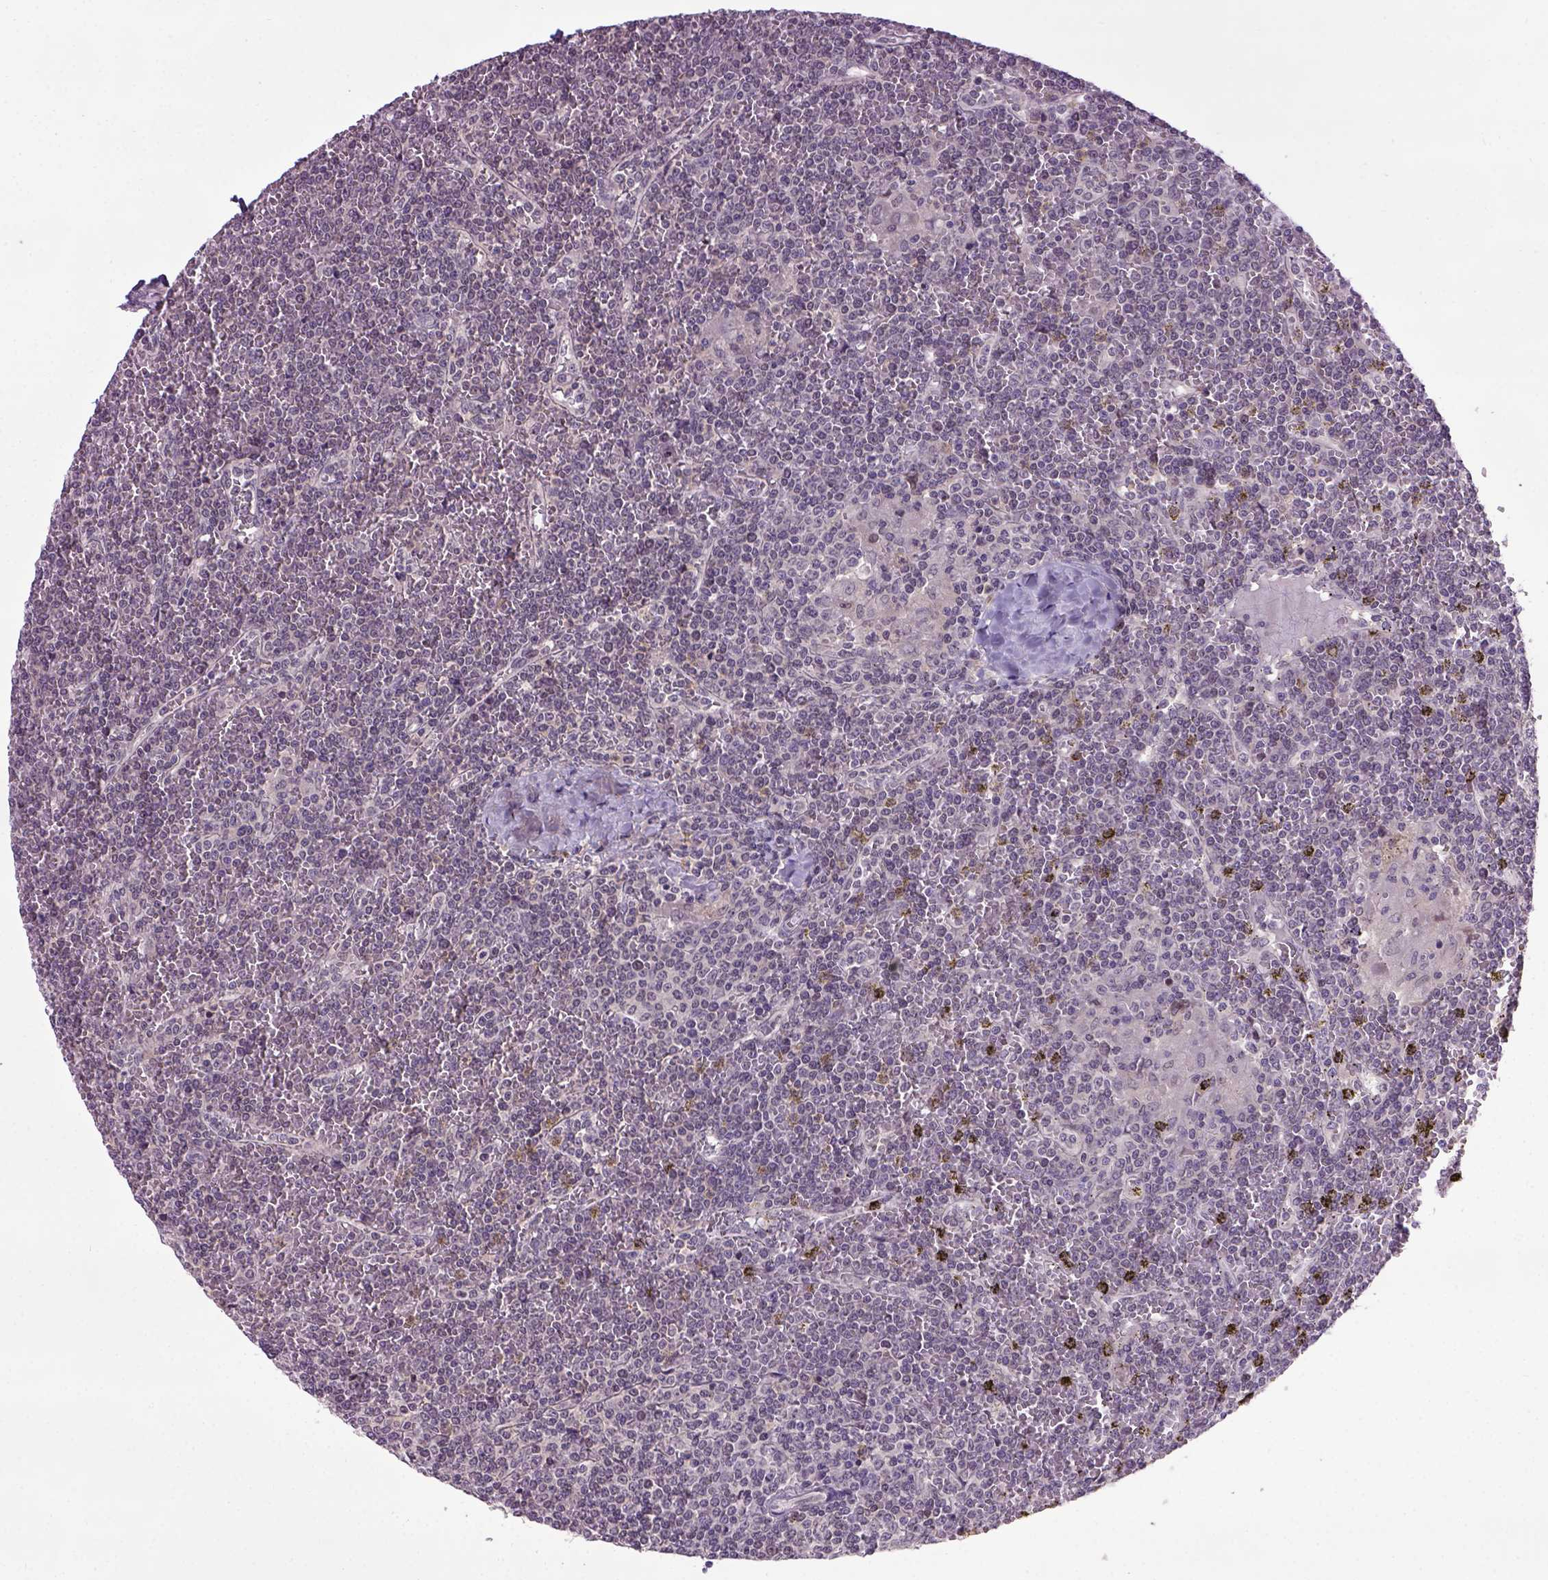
{"staining": {"intensity": "negative", "quantity": "none", "location": "none"}, "tissue": "lymphoma", "cell_type": "Tumor cells", "image_type": "cancer", "snomed": [{"axis": "morphology", "description": "Malignant lymphoma, non-Hodgkin's type, Low grade"}, {"axis": "topography", "description": "Spleen"}], "caption": "This image is of lymphoma stained with immunohistochemistry (IHC) to label a protein in brown with the nuclei are counter-stained blue. There is no staining in tumor cells.", "gene": "RAB43", "patient": {"sex": "female", "age": 19}}